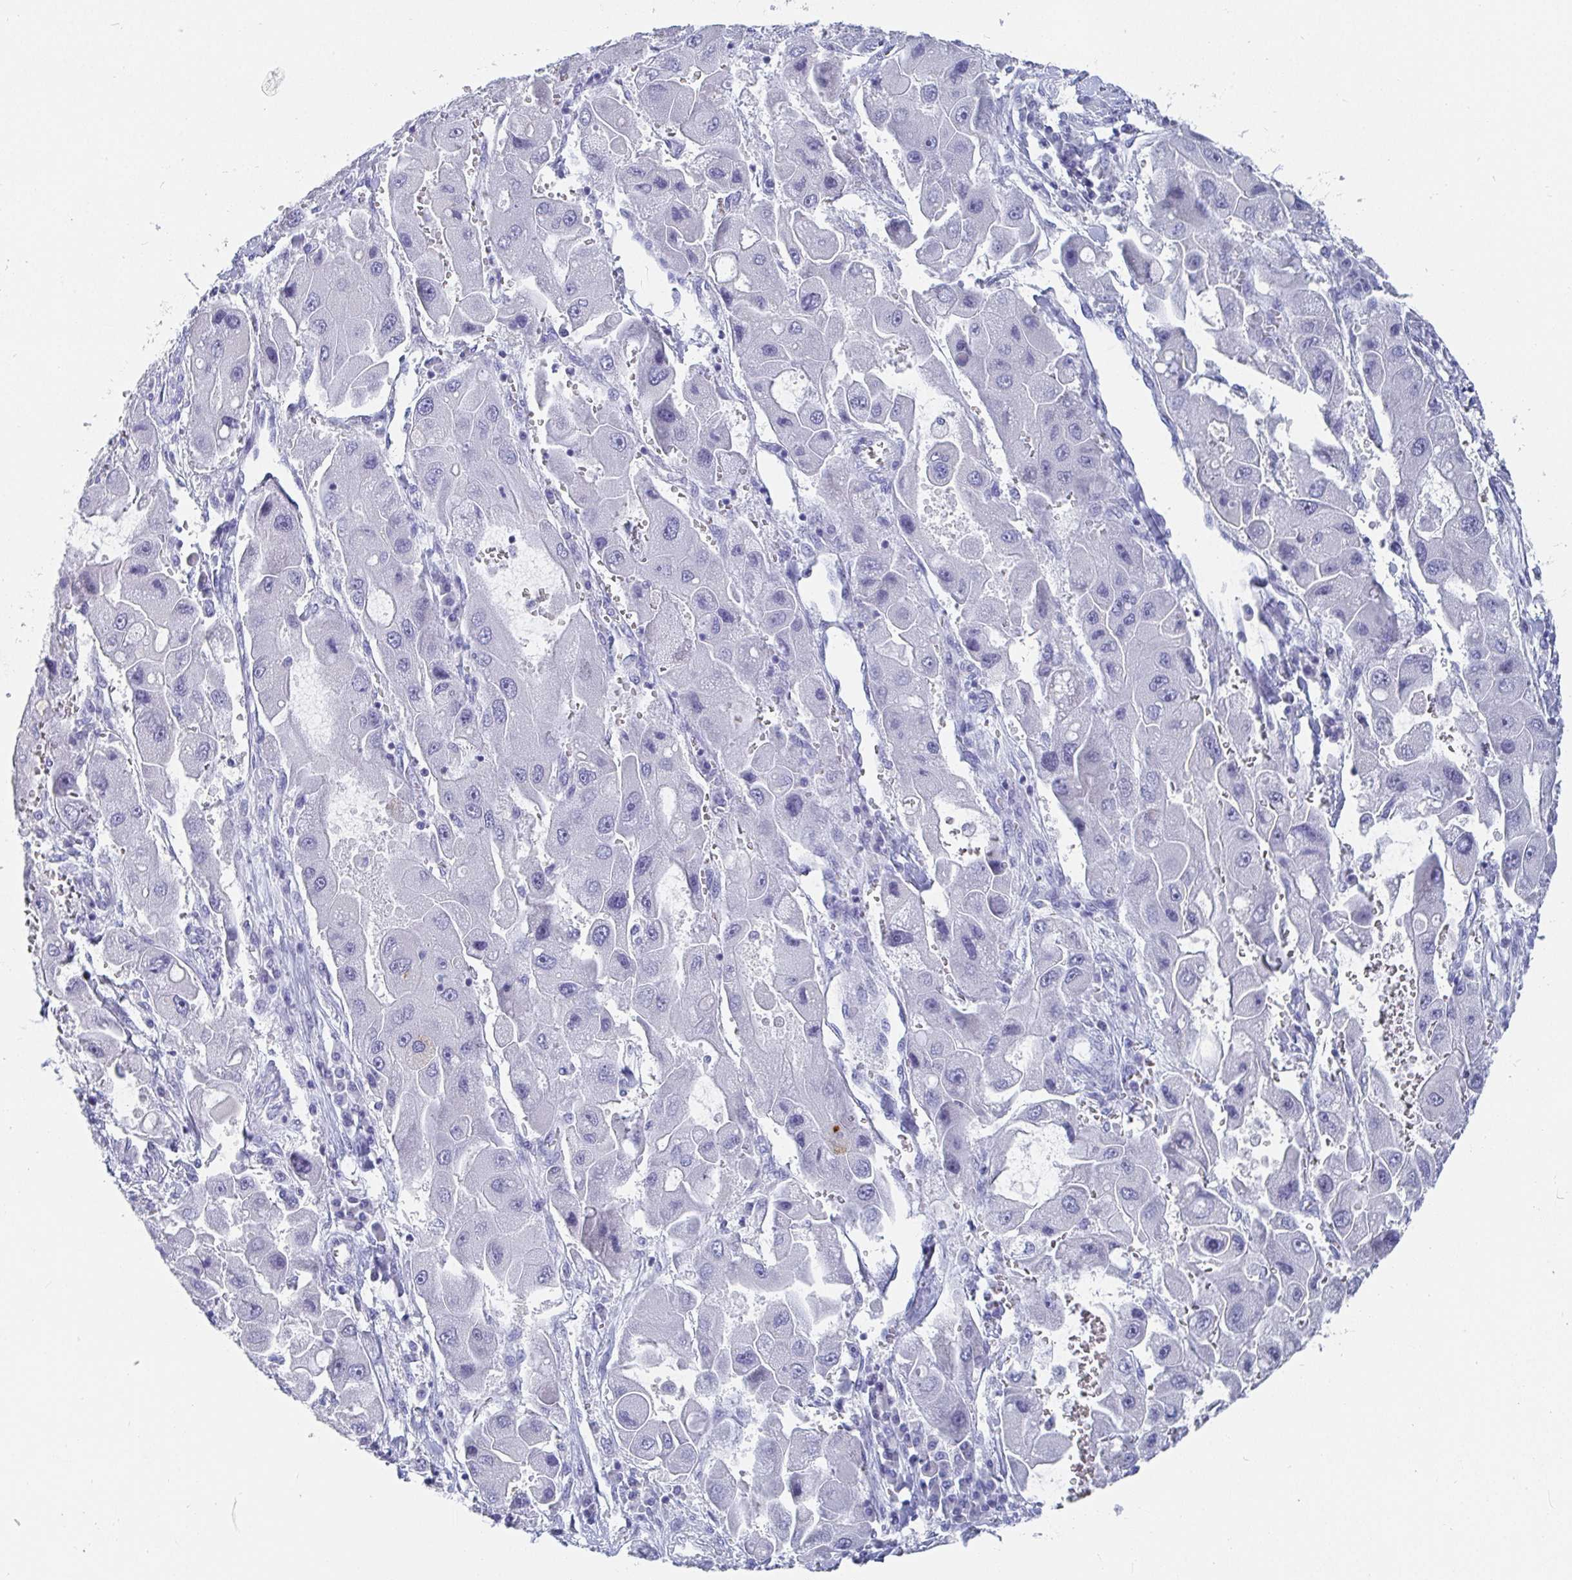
{"staining": {"intensity": "negative", "quantity": "none", "location": "none"}, "tissue": "liver cancer", "cell_type": "Tumor cells", "image_type": "cancer", "snomed": [{"axis": "morphology", "description": "Carcinoma, Hepatocellular, NOS"}, {"axis": "topography", "description": "Liver"}], "caption": "Tumor cells are negative for brown protein staining in liver cancer (hepatocellular carcinoma). The staining was performed using DAB (3,3'-diaminobenzidine) to visualize the protein expression in brown, while the nuclei were stained in blue with hematoxylin (Magnification: 20x).", "gene": "GRIA1", "patient": {"sex": "male", "age": 24}}